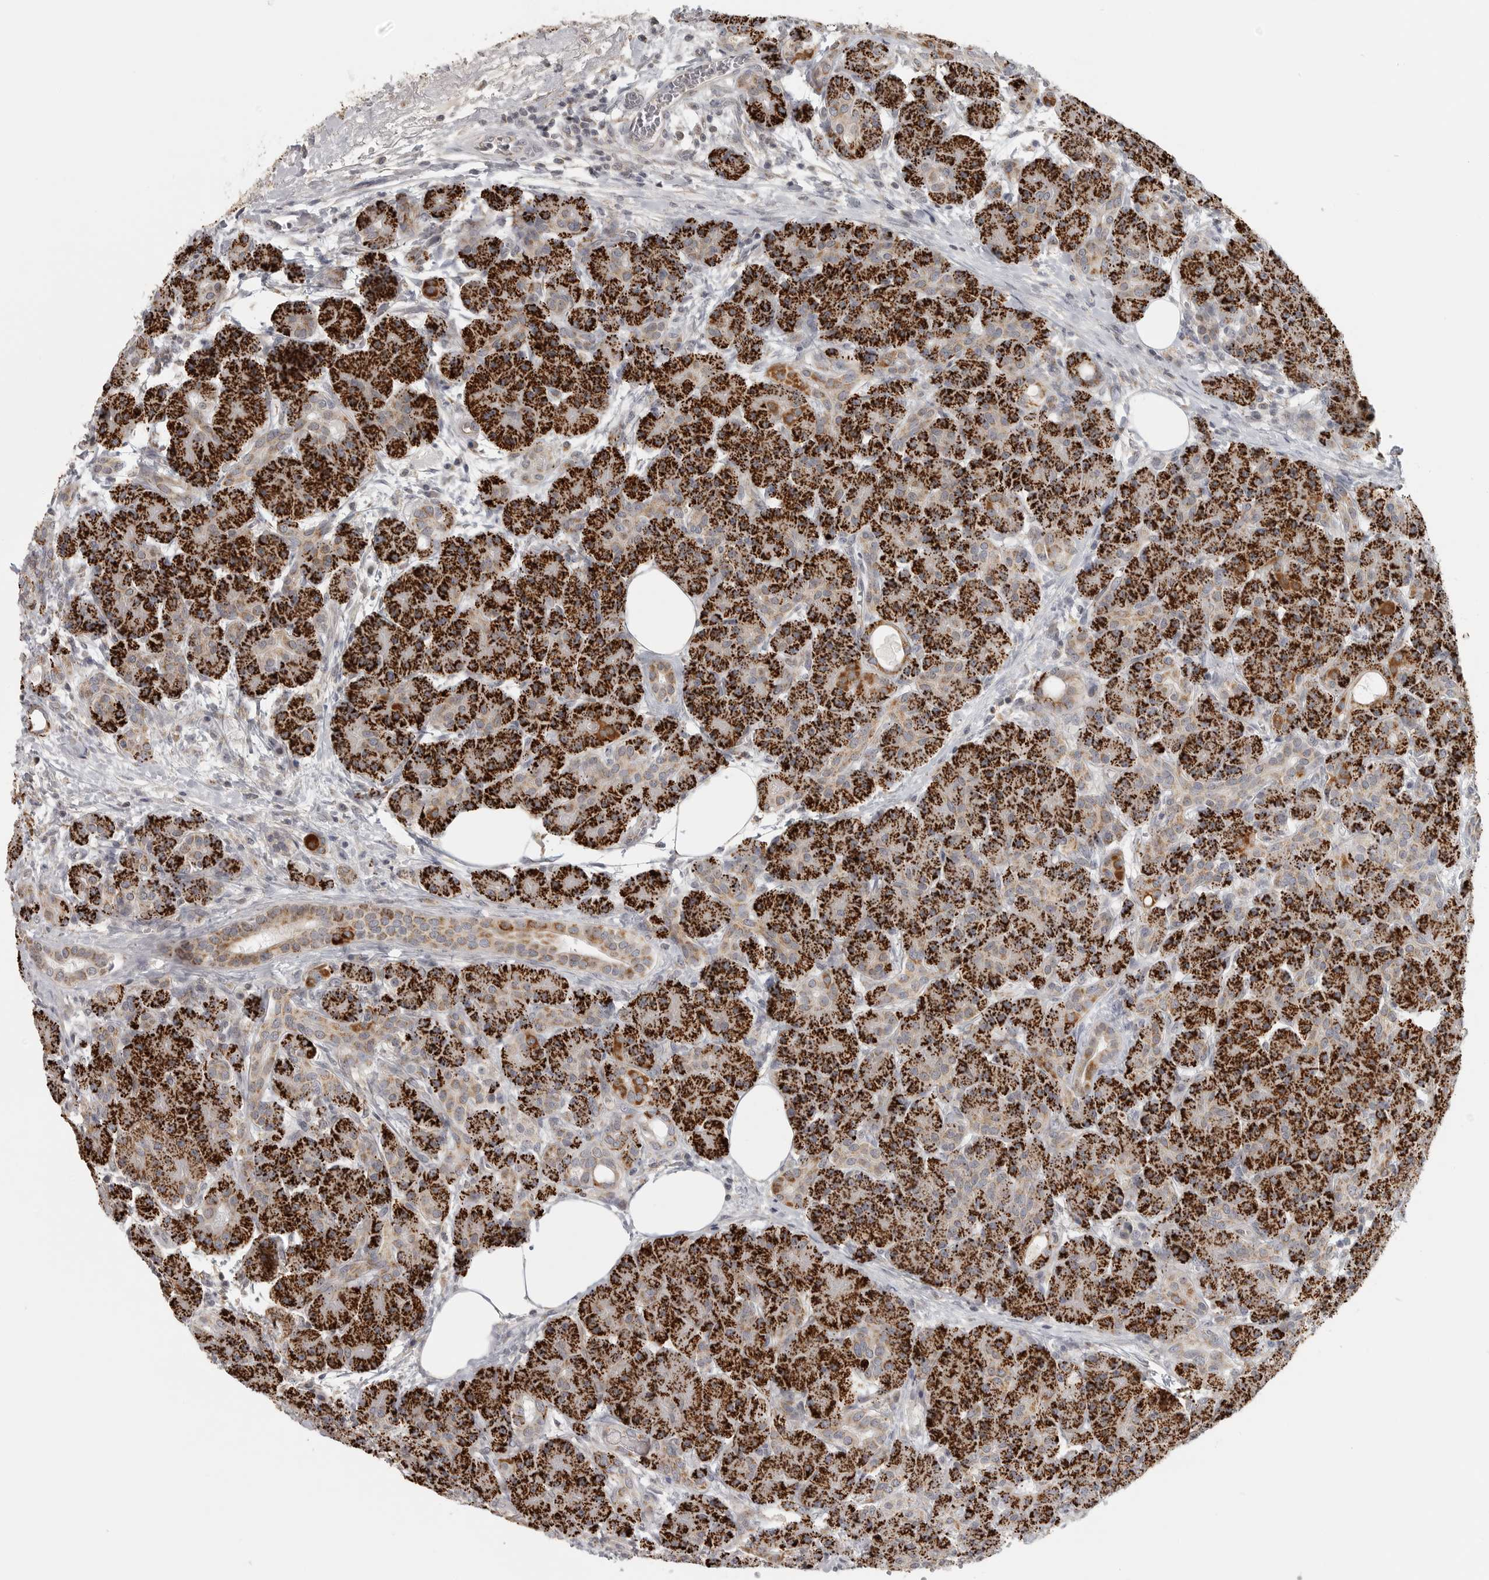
{"staining": {"intensity": "strong", "quantity": ">75%", "location": "cytoplasmic/membranous"}, "tissue": "pancreas", "cell_type": "Exocrine glandular cells", "image_type": "normal", "snomed": [{"axis": "morphology", "description": "Normal tissue, NOS"}, {"axis": "topography", "description": "Pancreas"}], "caption": "Strong cytoplasmic/membranous protein positivity is present in approximately >75% of exocrine glandular cells in pancreas.", "gene": "RXFP3", "patient": {"sex": "male", "age": 63}}